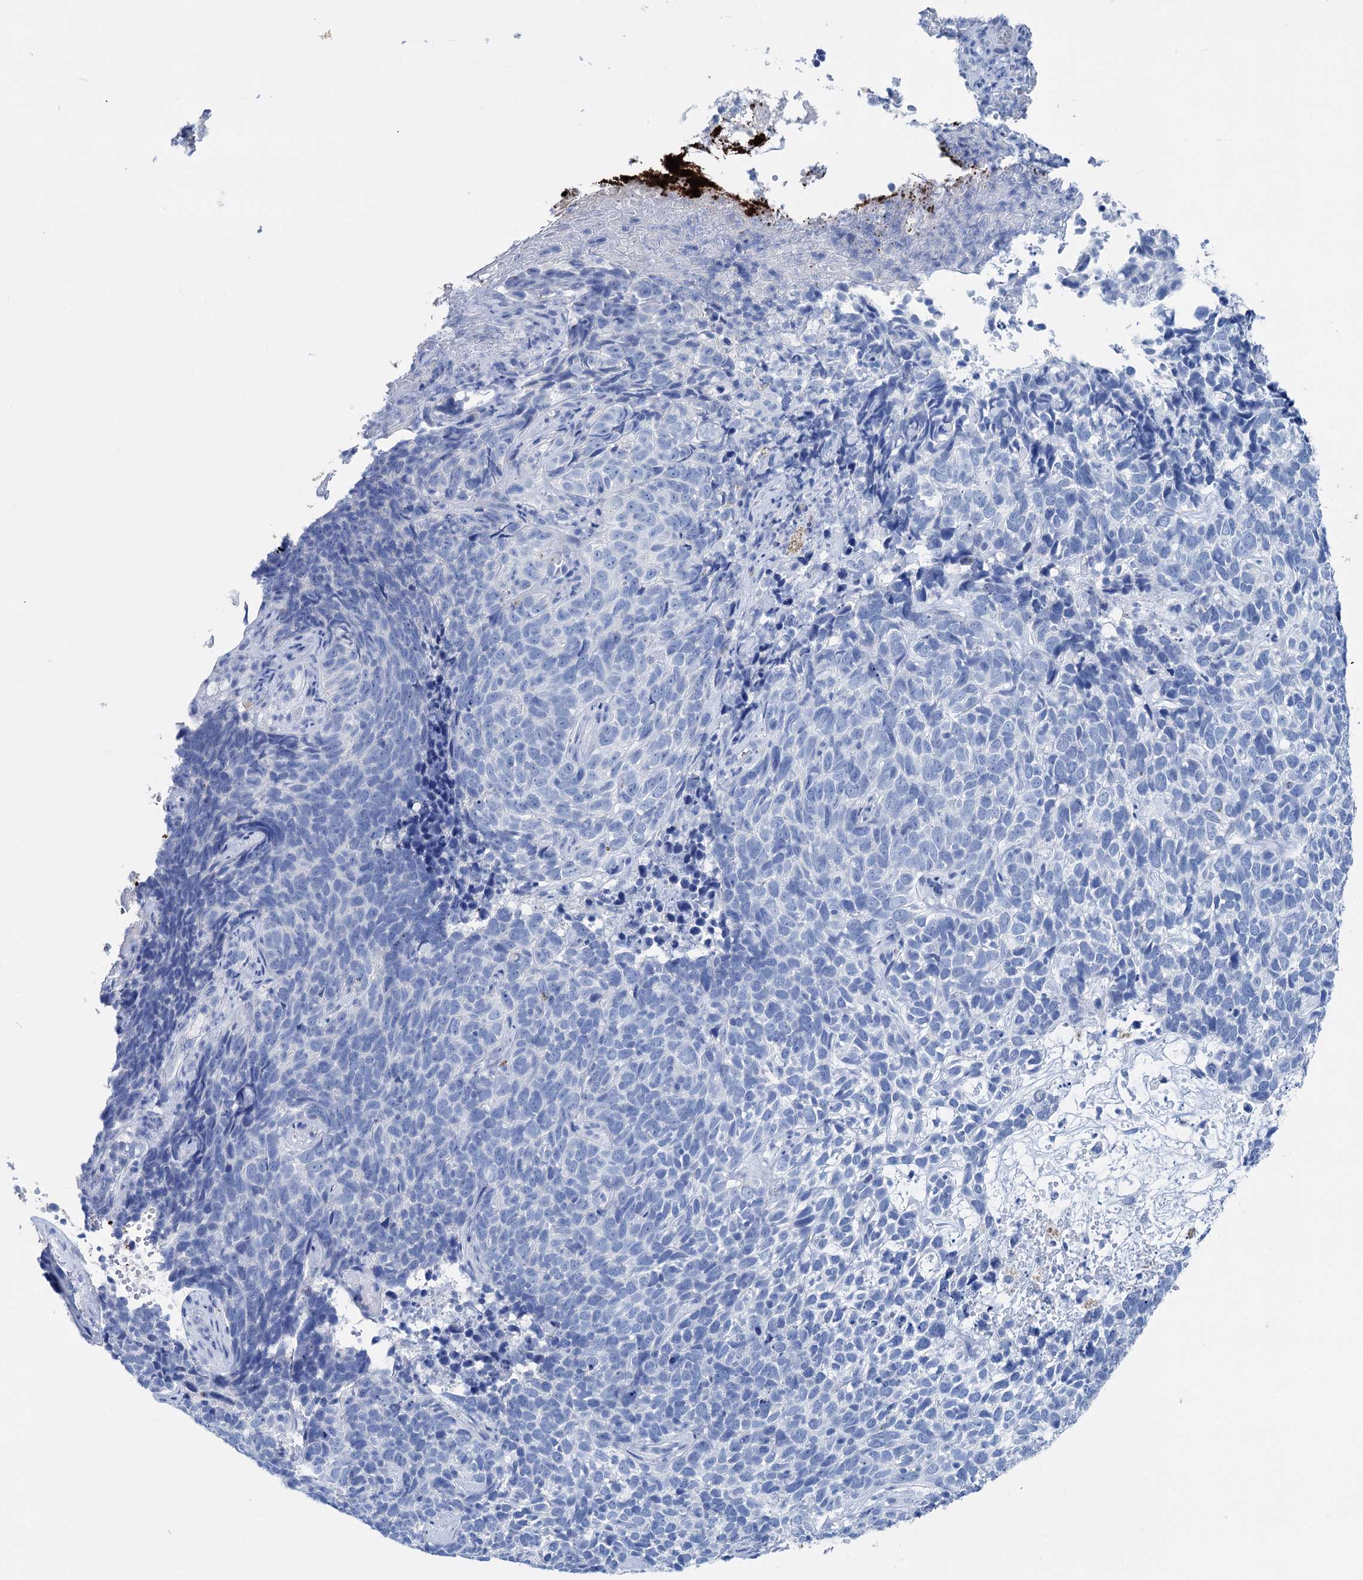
{"staining": {"intensity": "negative", "quantity": "none", "location": "none"}, "tissue": "skin cancer", "cell_type": "Tumor cells", "image_type": "cancer", "snomed": [{"axis": "morphology", "description": "Basal cell carcinoma"}, {"axis": "topography", "description": "Skin"}], "caption": "There is no significant positivity in tumor cells of skin cancer. (Immunohistochemistry (ihc), brightfield microscopy, high magnification).", "gene": "BRINP1", "patient": {"sex": "female", "age": 84}}